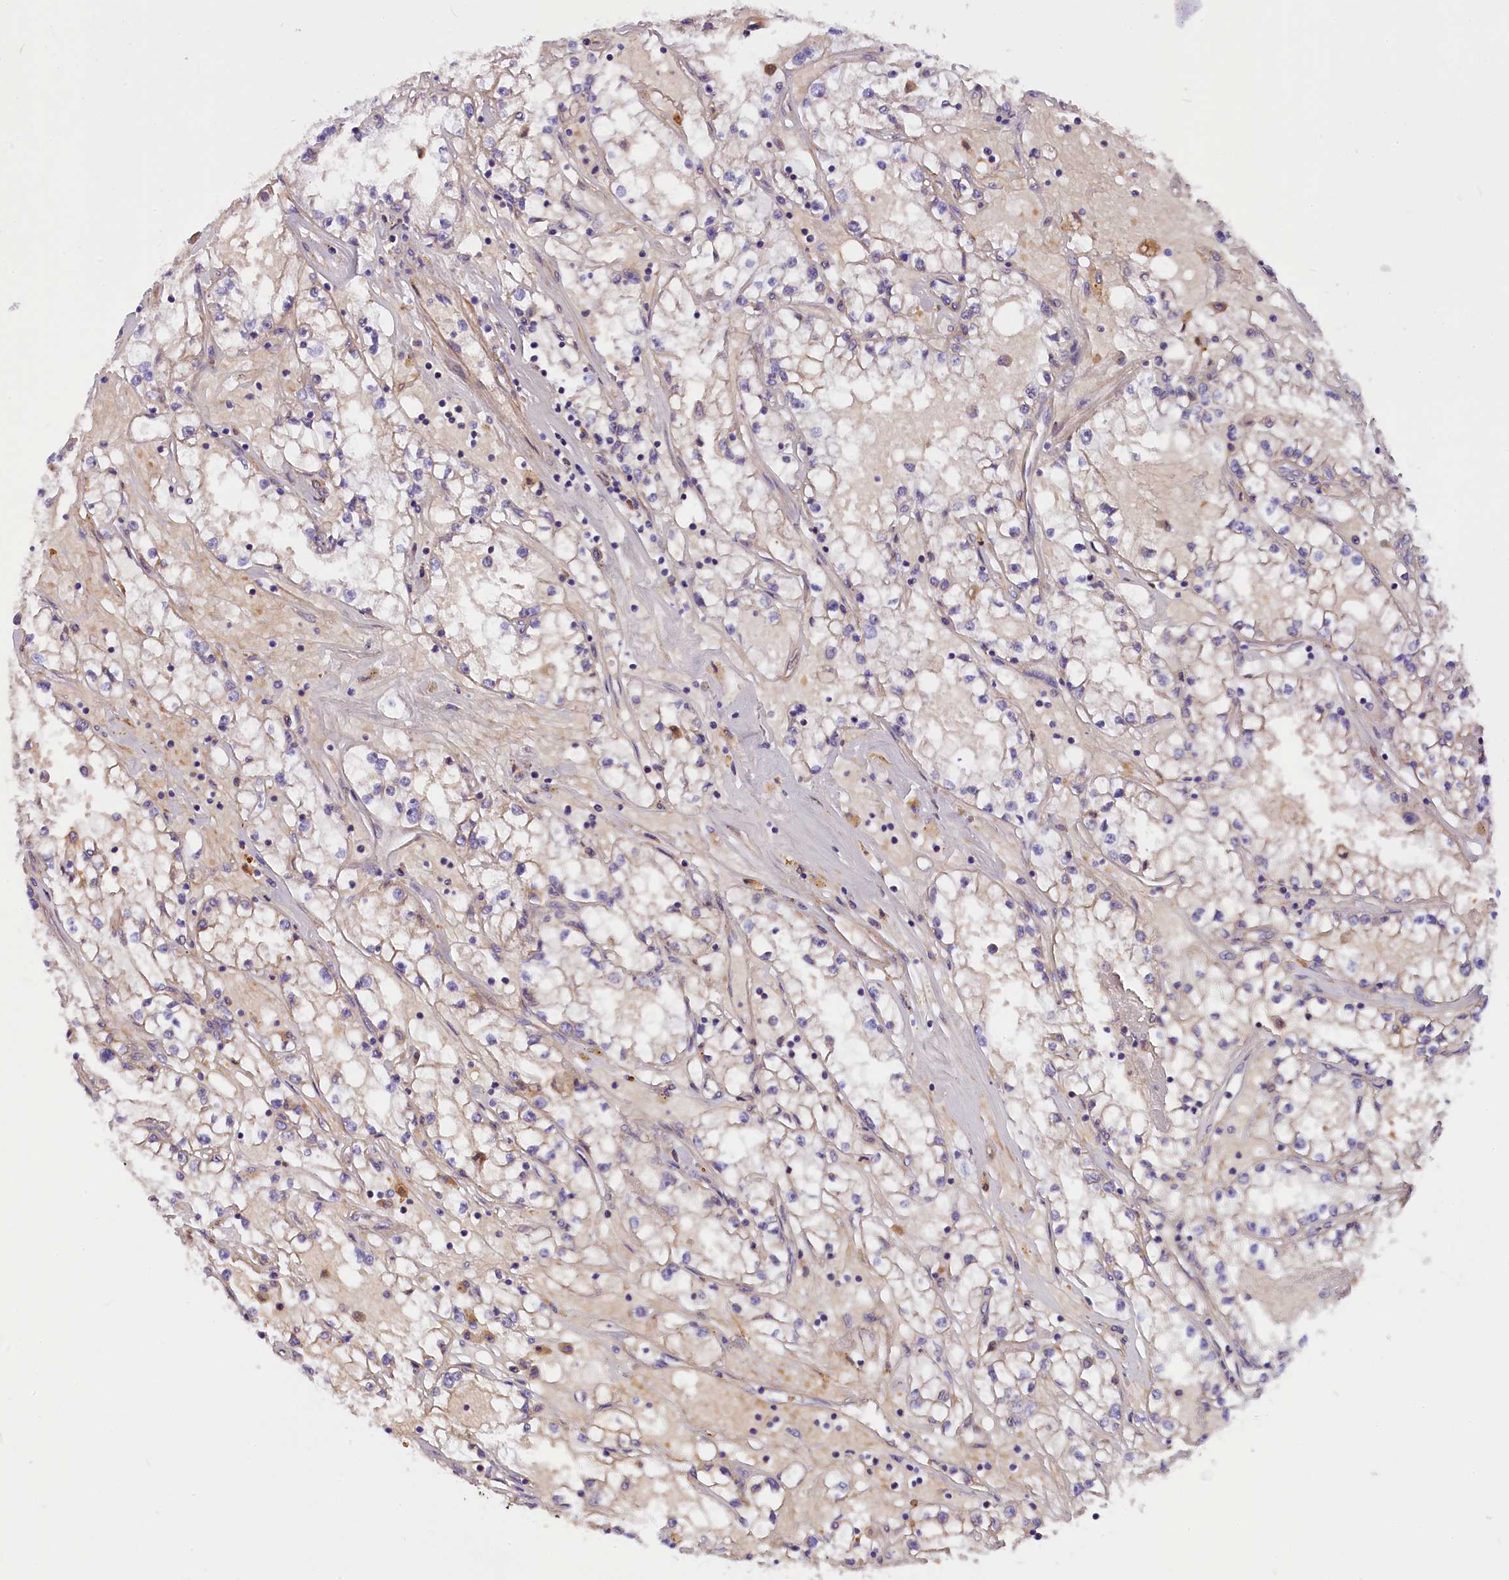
{"staining": {"intensity": "negative", "quantity": "none", "location": "none"}, "tissue": "renal cancer", "cell_type": "Tumor cells", "image_type": "cancer", "snomed": [{"axis": "morphology", "description": "Adenocarcinoma, NOS"}, {"axis": "topography", "description": "Kidney"}], "caption": "DAB immunohistochemical staining of human renal cancer (adenocarcinoma) demonstrates no significant staining in tumor cells. (Stains: DAB (3,3'-diaminobenzidine) immunohistochemistry with hematoxylin counter stain, Microscopy: brightfield microscopy at high magnification).", "gene": "MED20", "patient": {"sex": "male", "age": 56}}